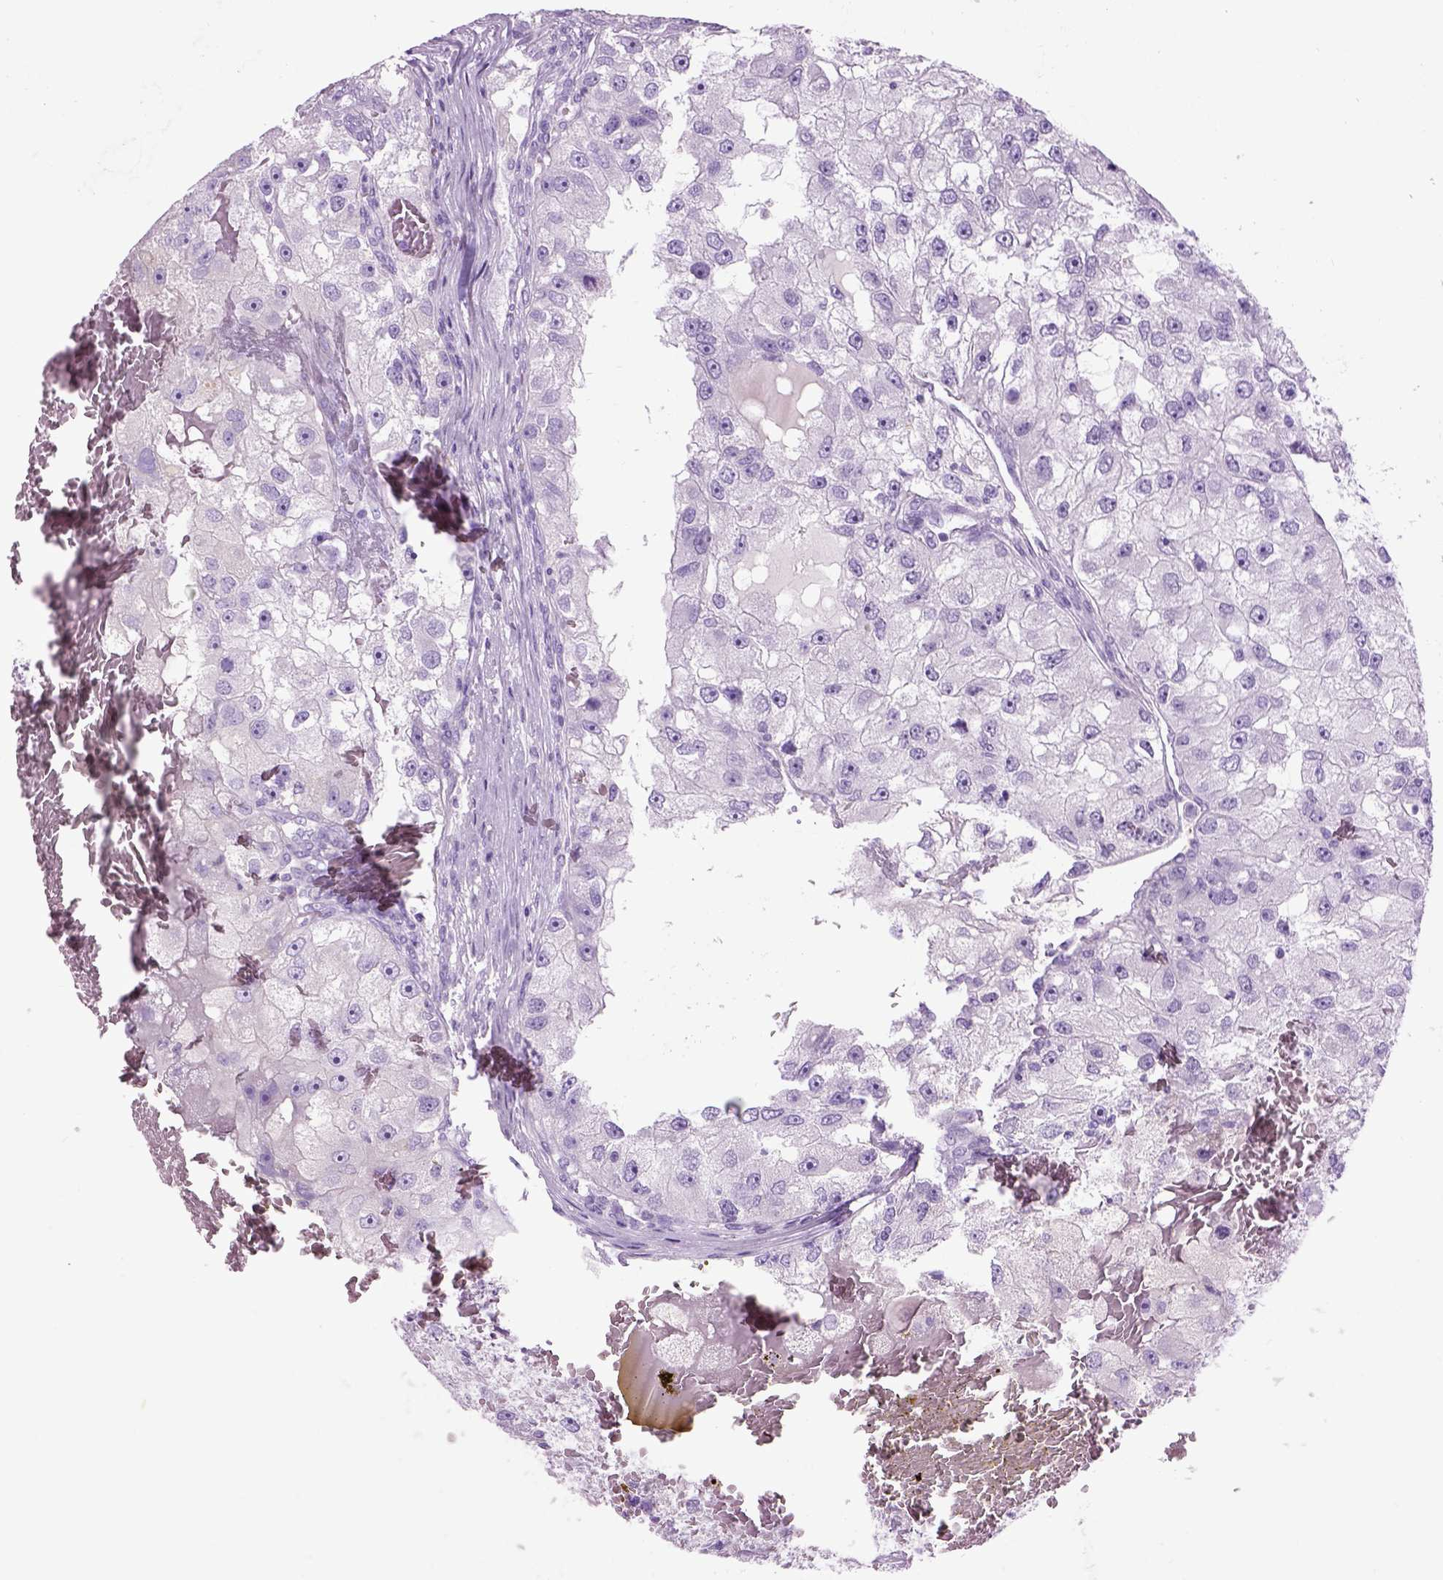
{"staining": {"intensity": "negative", "quantity": "none", "location": "none"}, "tissue": "renal cancer", "cell_type": "Tumor cells", "image_type": "cancer", "snomed": [{"axis": "morphology", "description": "Adenocarcinoma, NOS"}, {"axis": "topography", "description": "Kidney"}], "caption": "A histopathology image of human renal adenocarcinoma is negative for staining in tumor cells.", "gene": "GABRB2", "patient": {"sex": "male", "age": 63}}